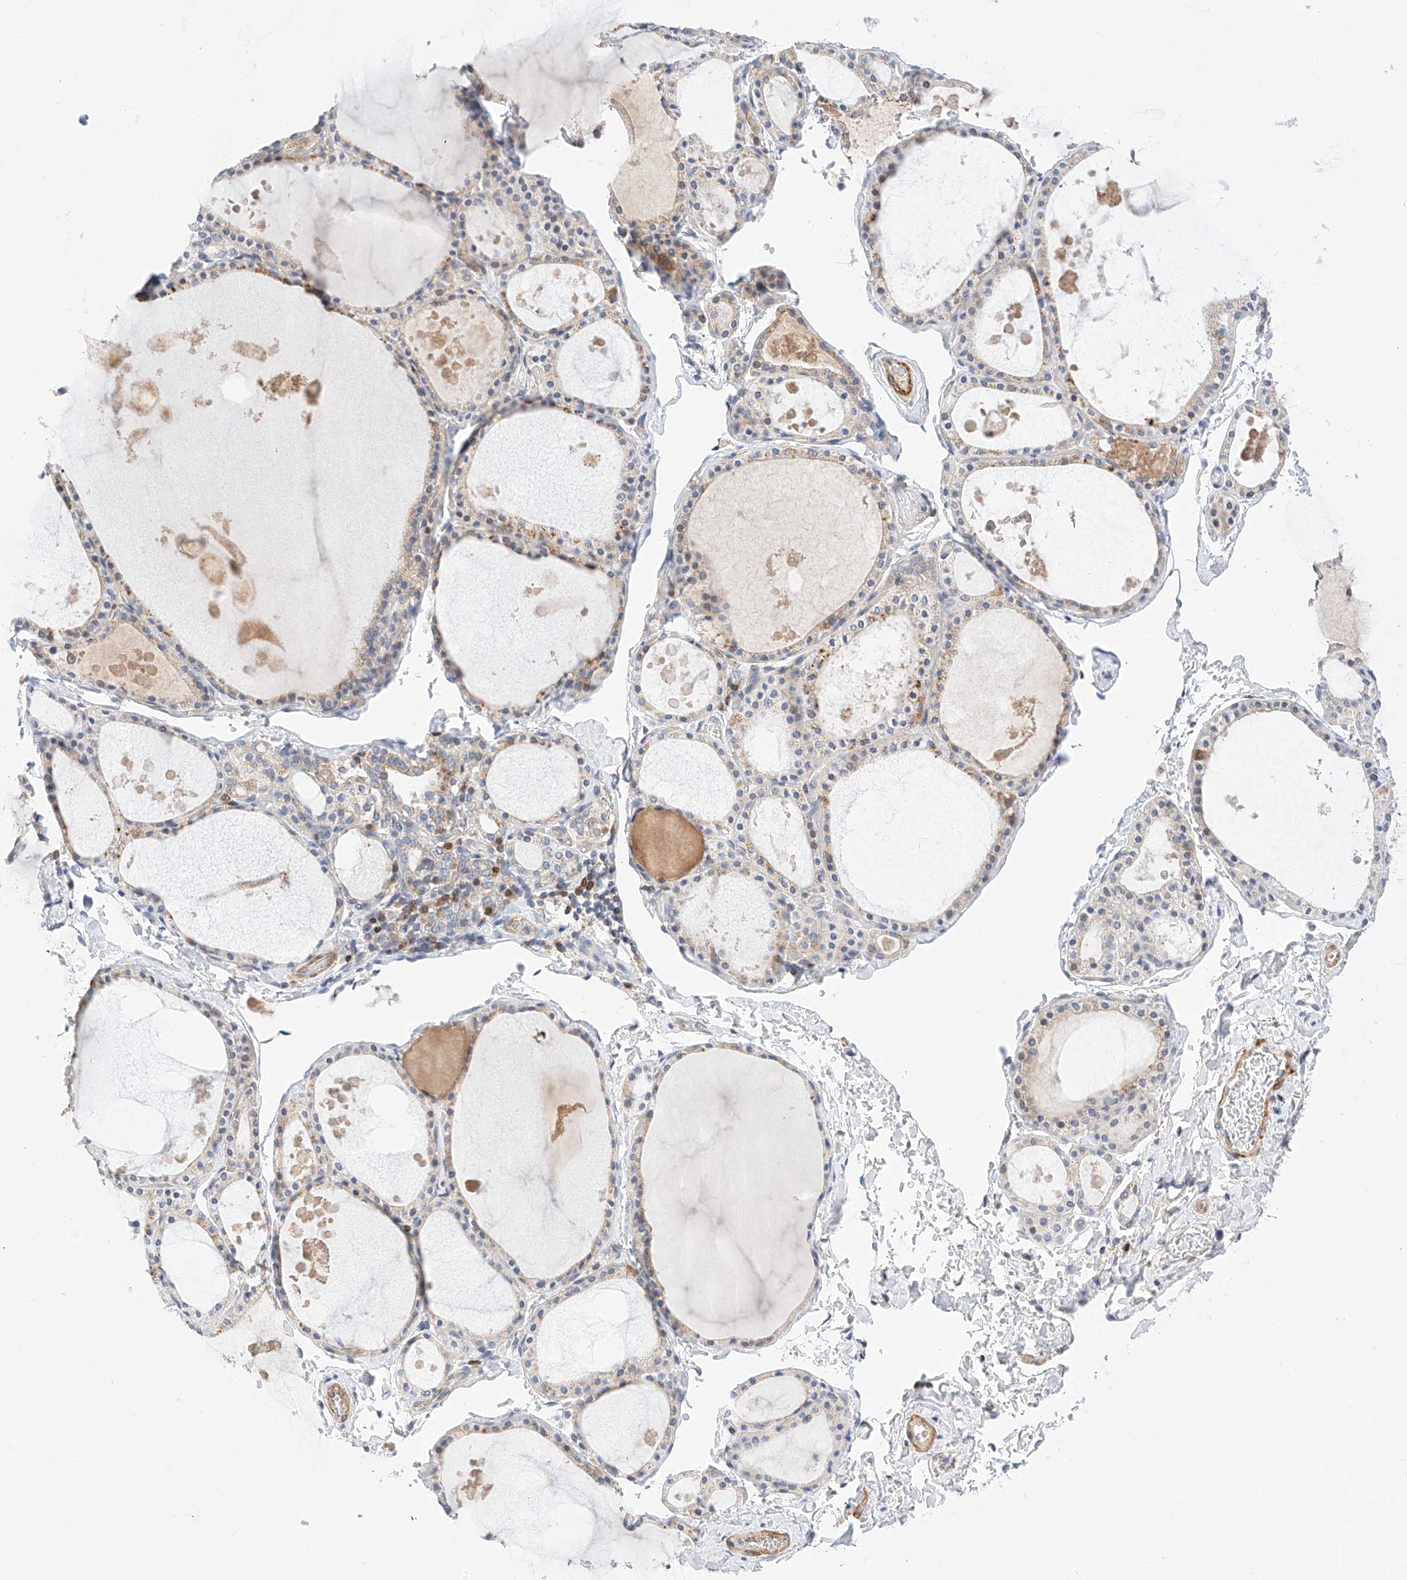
{"staining": {"intensity": "weak", "quantity": "25%-75%", "location": "cytoplasmic/membranous"}, "tissue": "thyroid gland", "cell_type": "Glandular cells", "image_type": "normal", "snomed": [{"axis": "morphology", "description": "Normal tissue, NOS"}, {"axis": "topography", "description": "Thyroid gland"}], "caption": "Protein expression analysis of benign thyroid gland exhibits weak cytoplasmic/membranous expression in about 25%-75% of glandular cells.", "gene": "C6orf118", "patient": {"sex": "male", "age": 56}}